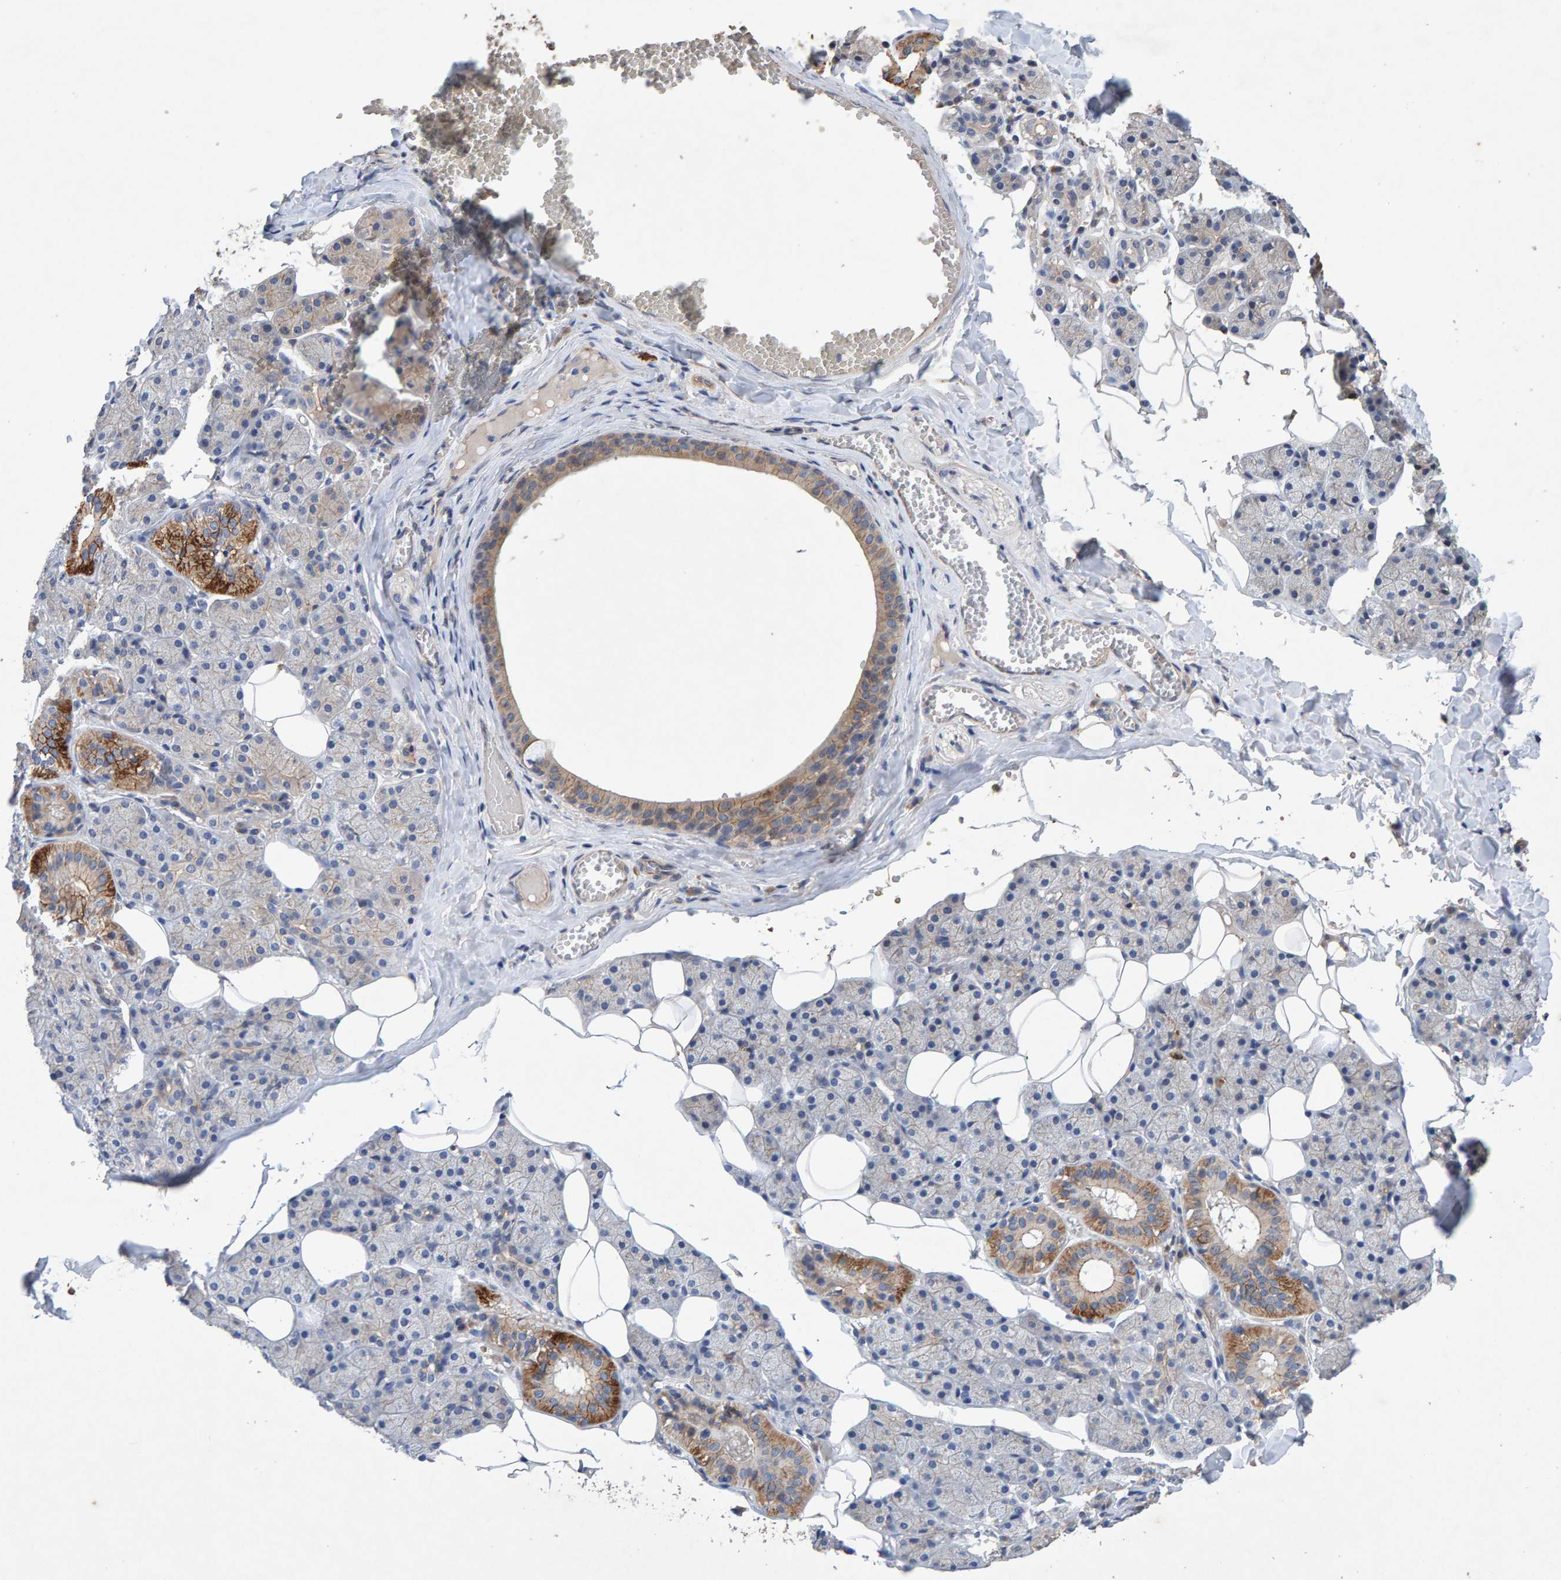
{"staining": {"intensity": "moderate", "quantity": "25%-75%", "location": "cytoplasmic/membranous"}, "tissue": "salivary gland", "cell_type": "Glandular cells", "image_type": "normal", "snomed": [{"axis": "morphology", "description": "Normal tissue, NOS"}, {"axis": "topography", "description": "Salivary gland"}], "caption": "Immunohistochemical staining of benign salivary gland demonstrates 25%-75% levels of moderate cytoplasmic/membranous protein positivity in approximately 25%-75% of glandular cells. (DAB (3,3'-diaminobenzidine) = brown stain, brightfield microscopy at high magnification).", "gene": "EFR3A", "patient": {"sex": "female", "age": 33}}